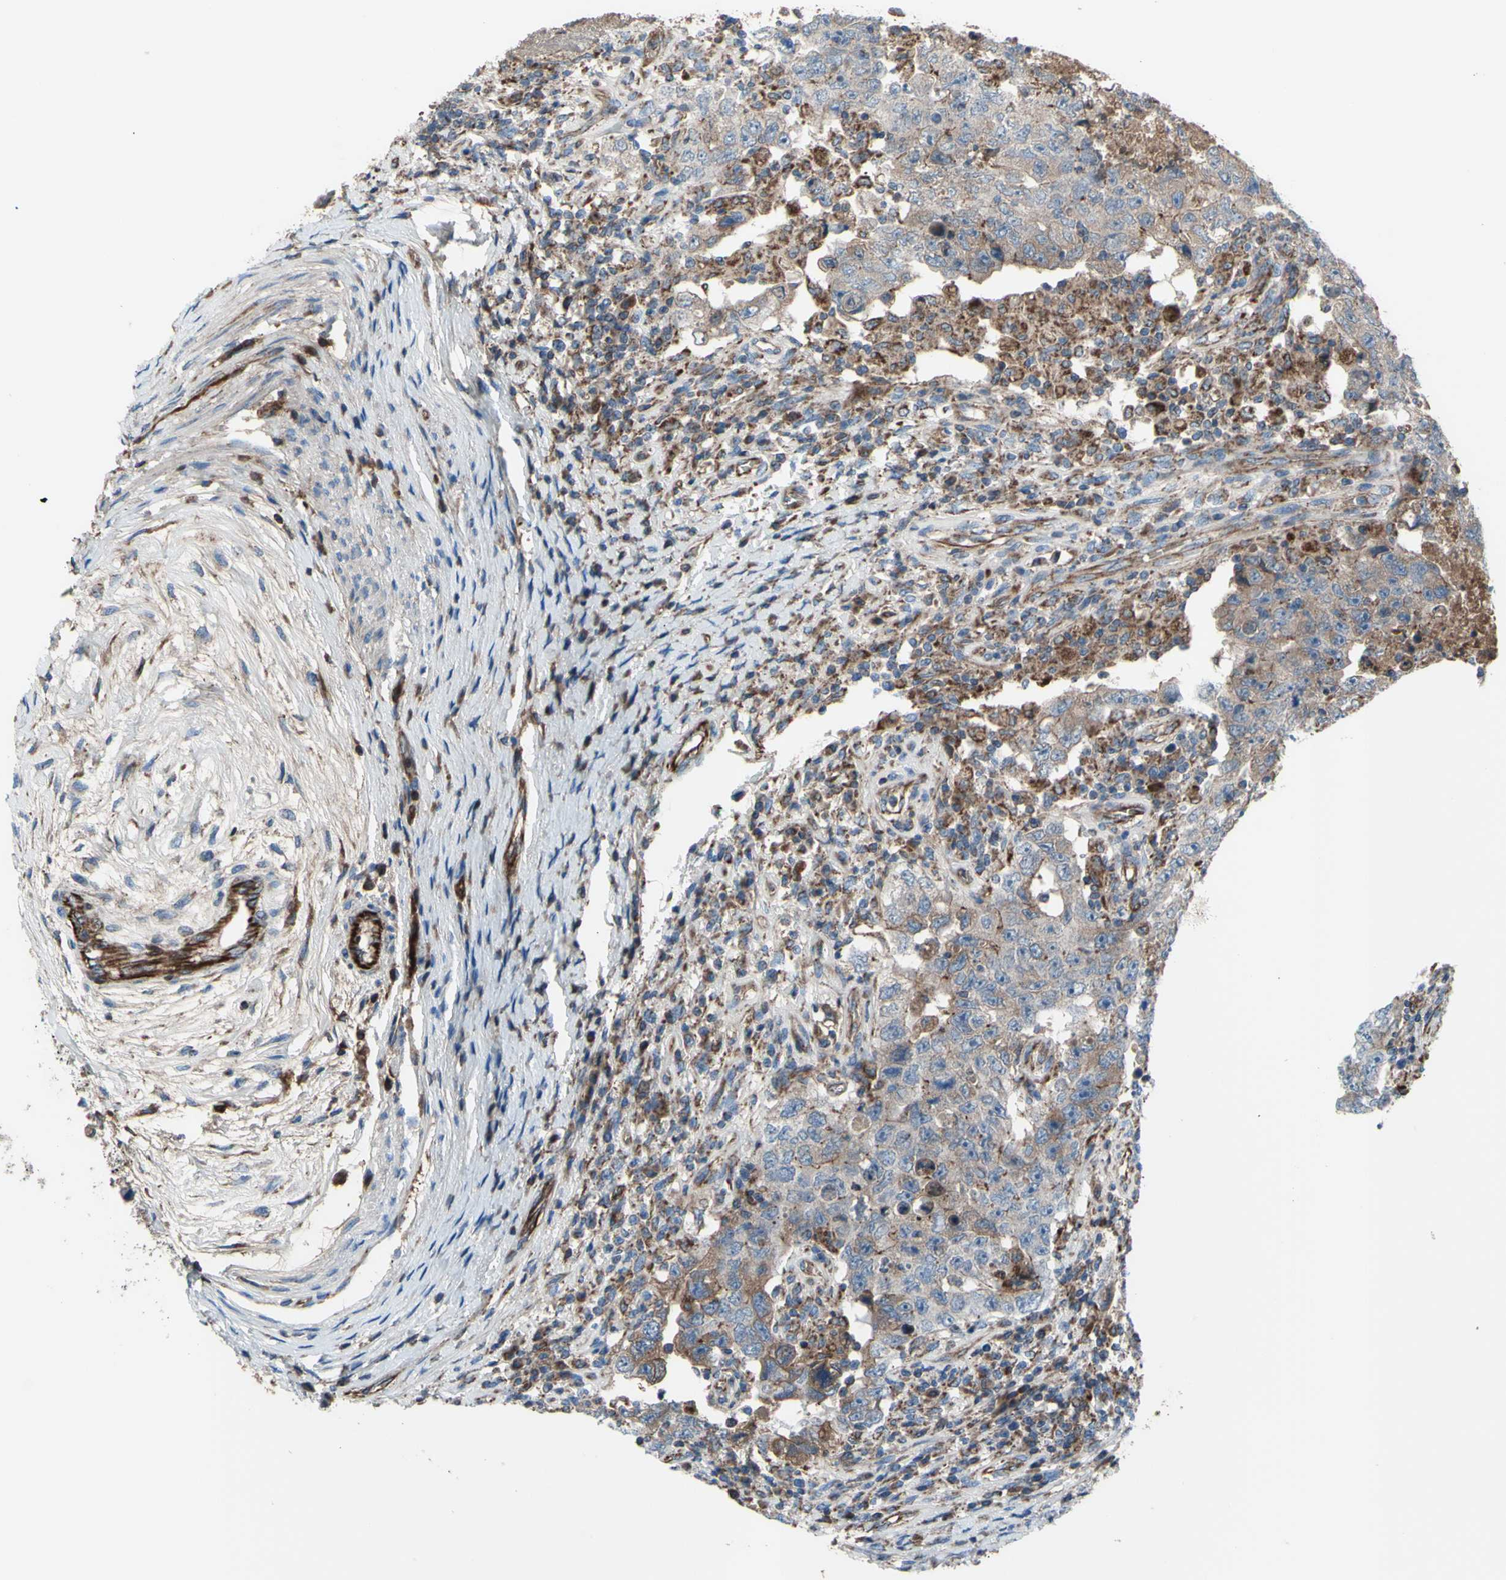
{"staining": {"intensity": "moderate", "quantity": ">75%", "location": "cytoplasmic/membranous"}, "tissue": "testis cancer", "cell_type": "Tumor cells", "image_type": "cancer", "snomed": [{"axis": "morphology", "description": "Carcinoma, Embryonal, NOS"}, {"axis": "topography", "description": "Testis"}], "caption": "A medium amount of moderate cytoplasmic/membranous expression is seen in about >75% of tumor cells in testis cancer (embryonal carcinoma) tissue.", "gene": "EMC7", "patient": {"sex": "male", "age": 26}}